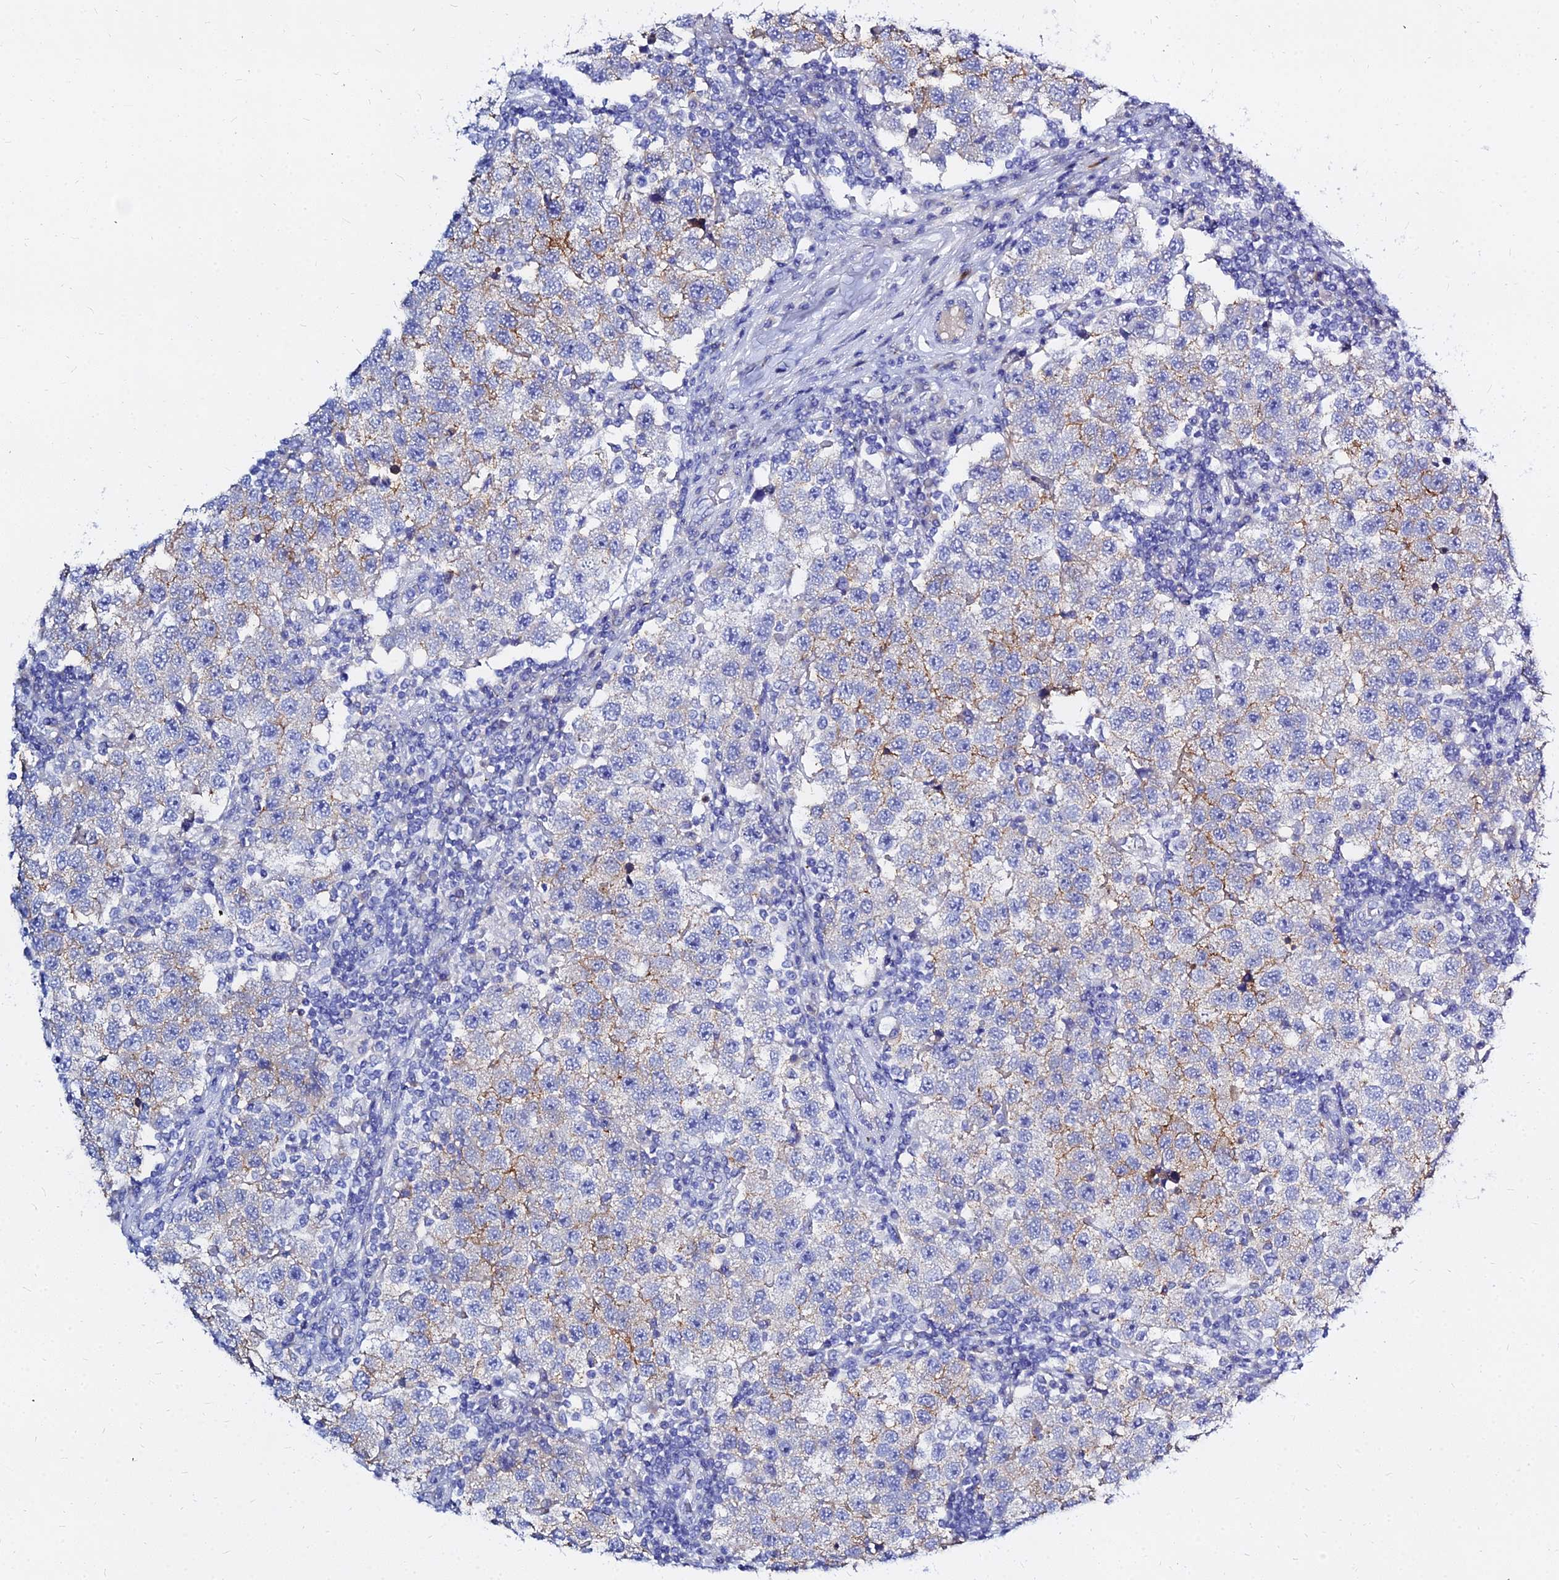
{"staining": {"intensity": "weak", "quantity": "<25%", "location": "cytoplasmic/membranous"}, "tissue": "testis cancer", "cell_type": "Tumor cells", "image_type": "cancer", "snomed": [{"axis": "morphology", "description": "Seminoma, NOS"}, {"axis": "topography", "description": "Testis"}], "caption": "The micrograph demonstrates no significant expression in tumor cells of testis seminoma.", "gene": "ZNF552", "patient": {"sex": "male", "age": 34}}